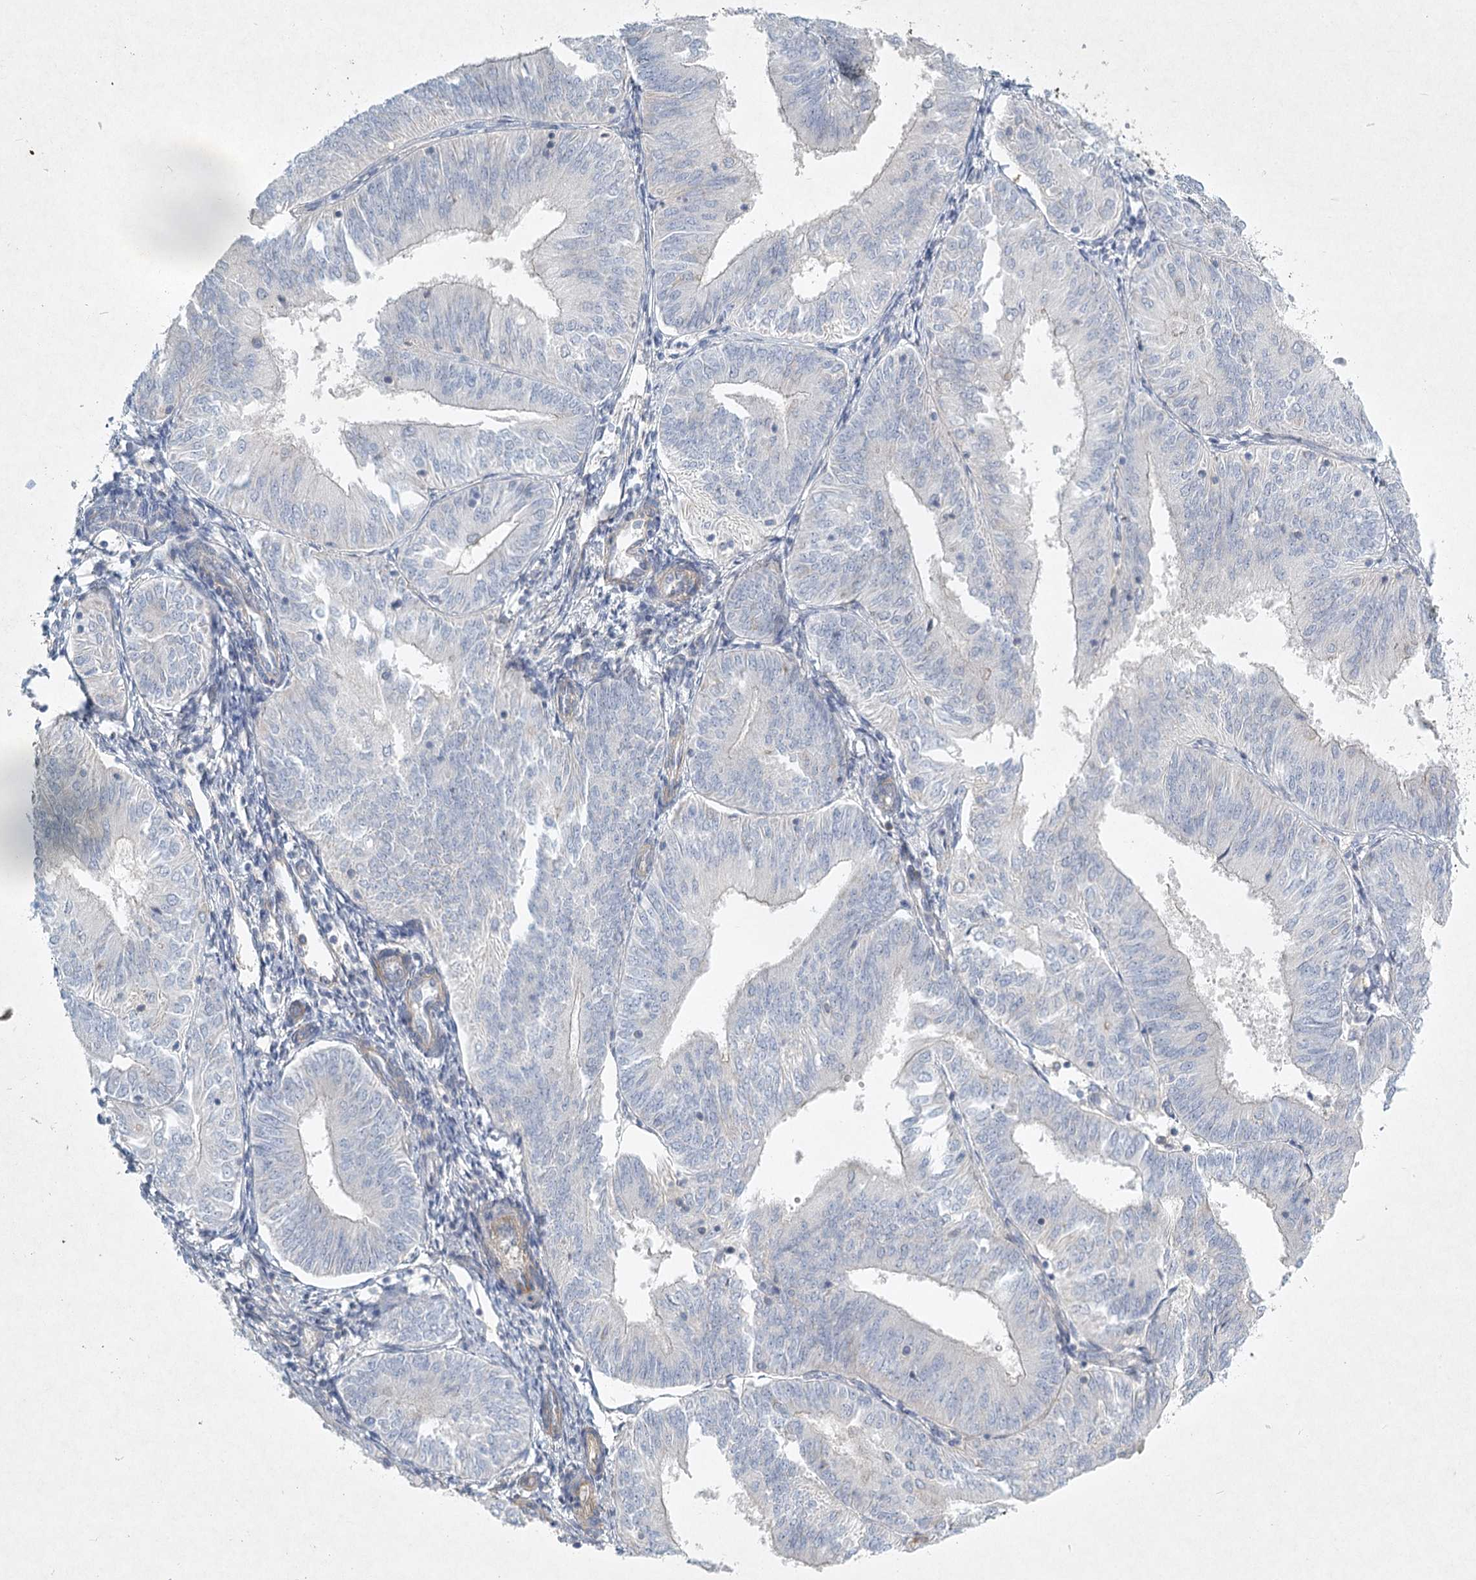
{"staining": {"intensity": "negative", "quantity": "none", "location": "none"}, "tissue": "endometrial cancer", "cell_type": "Tumor cells", "image_type": "cancer", "snomed": [{"axis": "morphology", "description": "Adenocarcinoma, NOS"}, {"axis": "topography", "description": "Endometrium"}], "caption": "The image displays no staining of tumor cells in endometrial adenocarcinoma. The staining is performed using DAB (3,3'-diaminobenzidine) brown chromogen with nuclei counter-stained in using hematoxylin.", "gene": "DNMBP", "patient": {"sex": "female", "age": 58}}